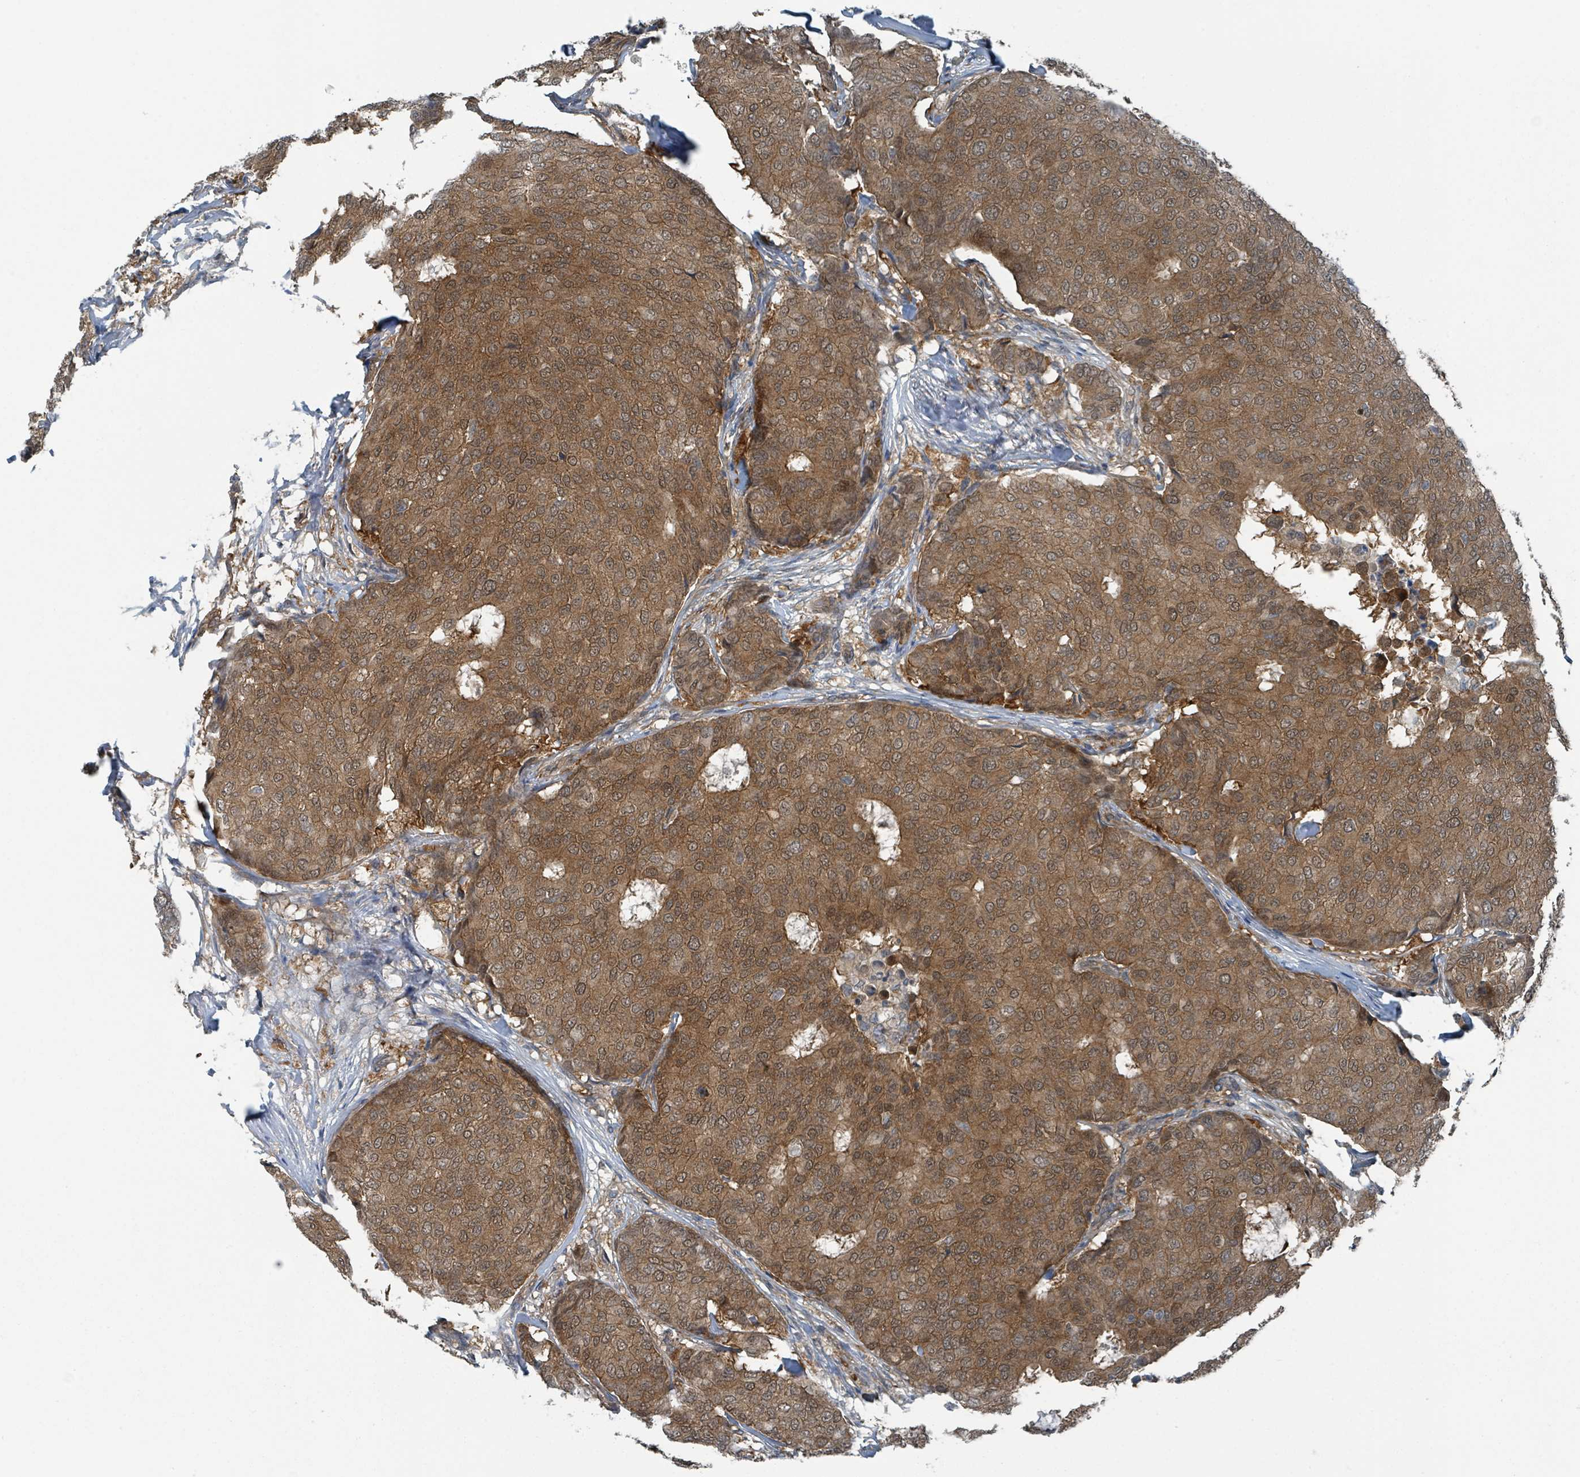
{"staining": {"intensity": "moderate", "quantity": ">75%", "location": "cytoplasmic/membranous,nuclear"}, "tissue": "breast cancer", "cell_type": "Tumor cells", "image_type": "cancer", "snomed": [{"axis": "morphology", "description": "Duct carcinoma"}, {"axis": "topography", "description": "Breast"}], "caption": "The photomicrograph shows immunohistochemical staining of breast cancer. There is moderate cytoplasmic/membranous and nuclear staining is identified in approximately >75% of tumor cells.", "gene": "GOLGA7", "patient": {"sex": "female", "age": 75}}